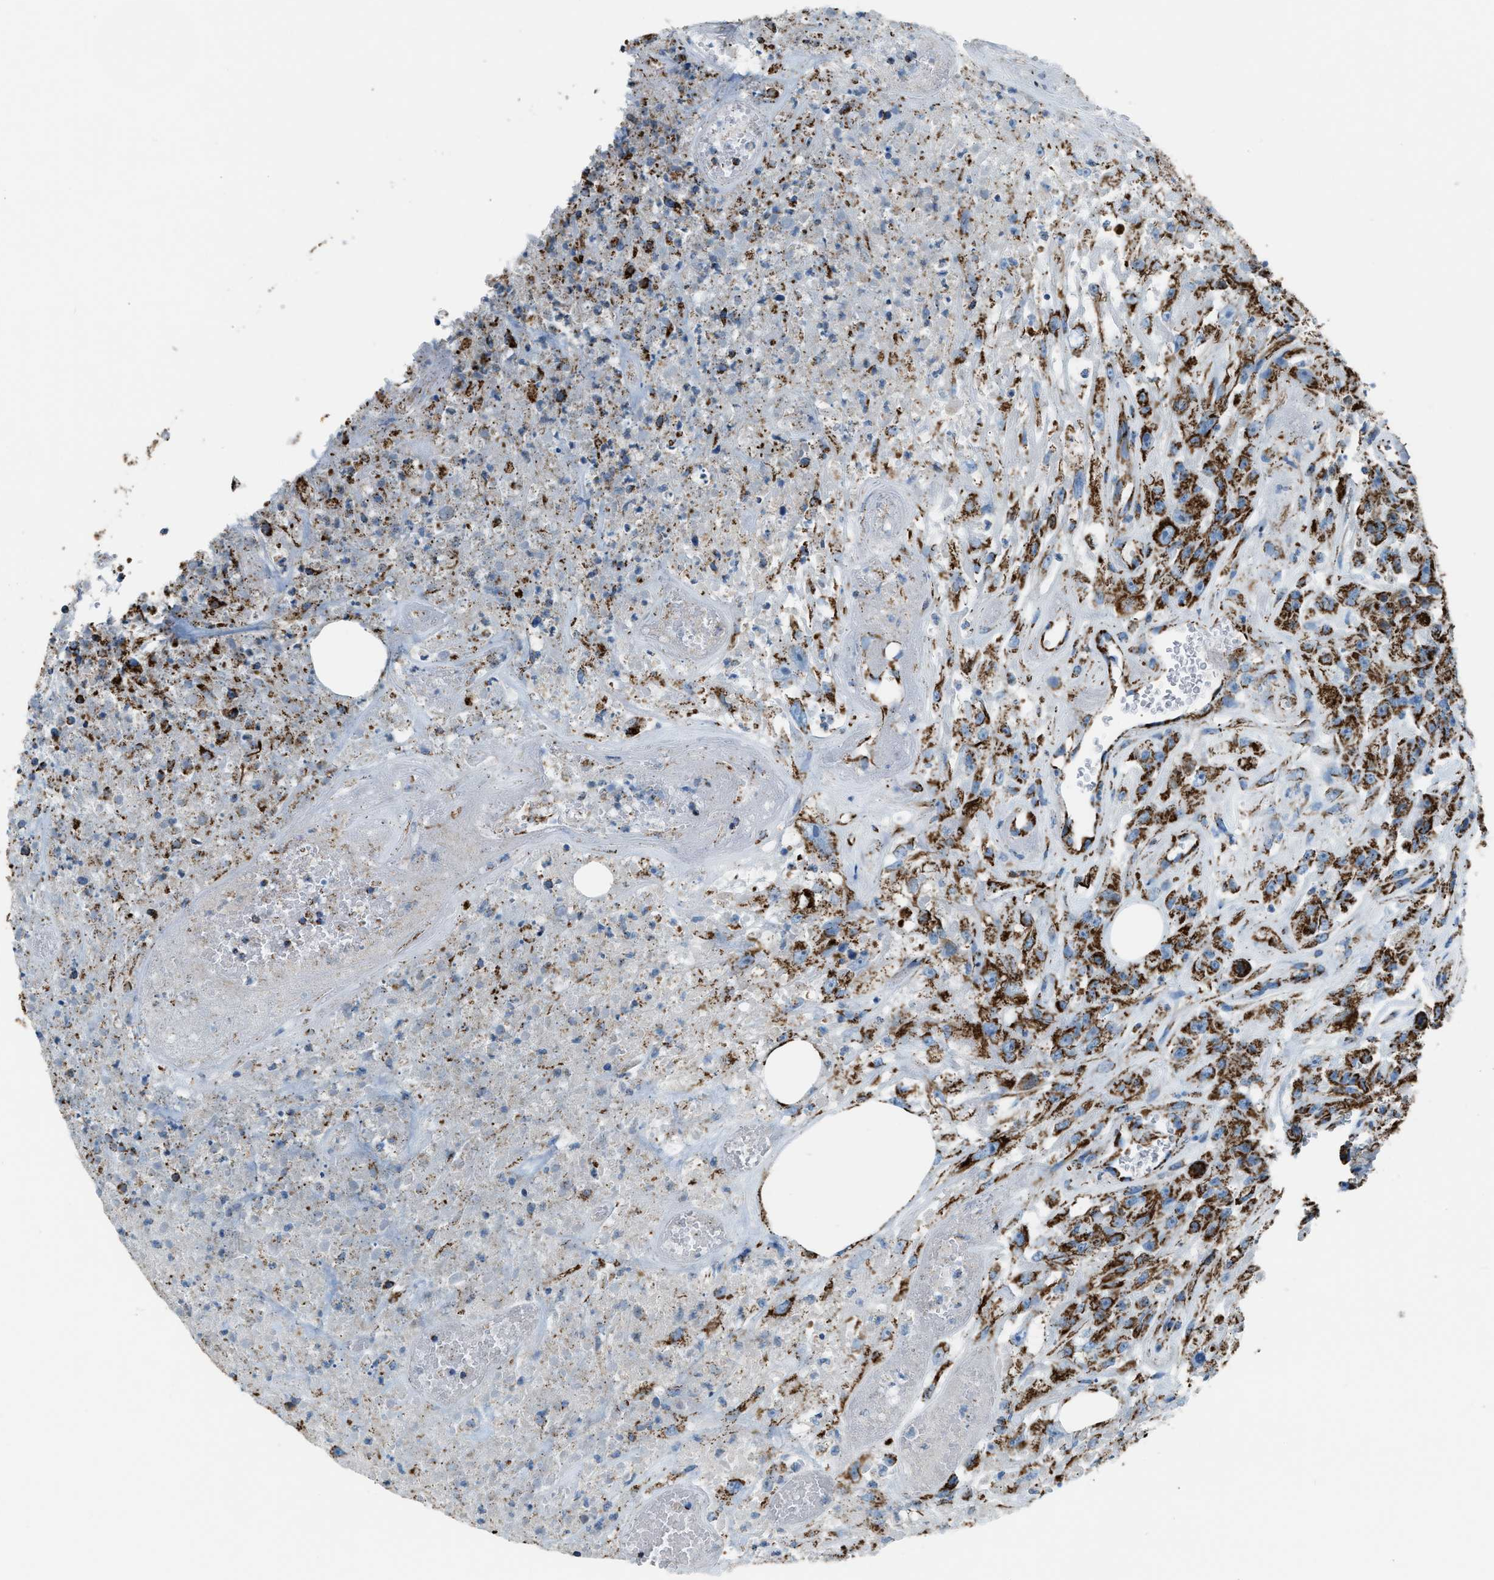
{"staining": {"intensity": "strong", "quantity": ">75%", "location": "cytoplasmic/membranous"}, "tissue": "urothelial cancer", "cell_type": "Tumor cells", "image_type": "cancer", "snomed": [{"axis": "morphology", "description": "Urothelial carcinoma, High grade"}, {"axis": "topography", "description": "Urinary bladder"}], "caption": "Strong cytoplasmic/membranous expression for a protein is seen in about >75% of tumor cells of urothelial cancer using immunohistochemistry.", "gene": "MDH2", "patient": {"sex": "male", "age": 46}}